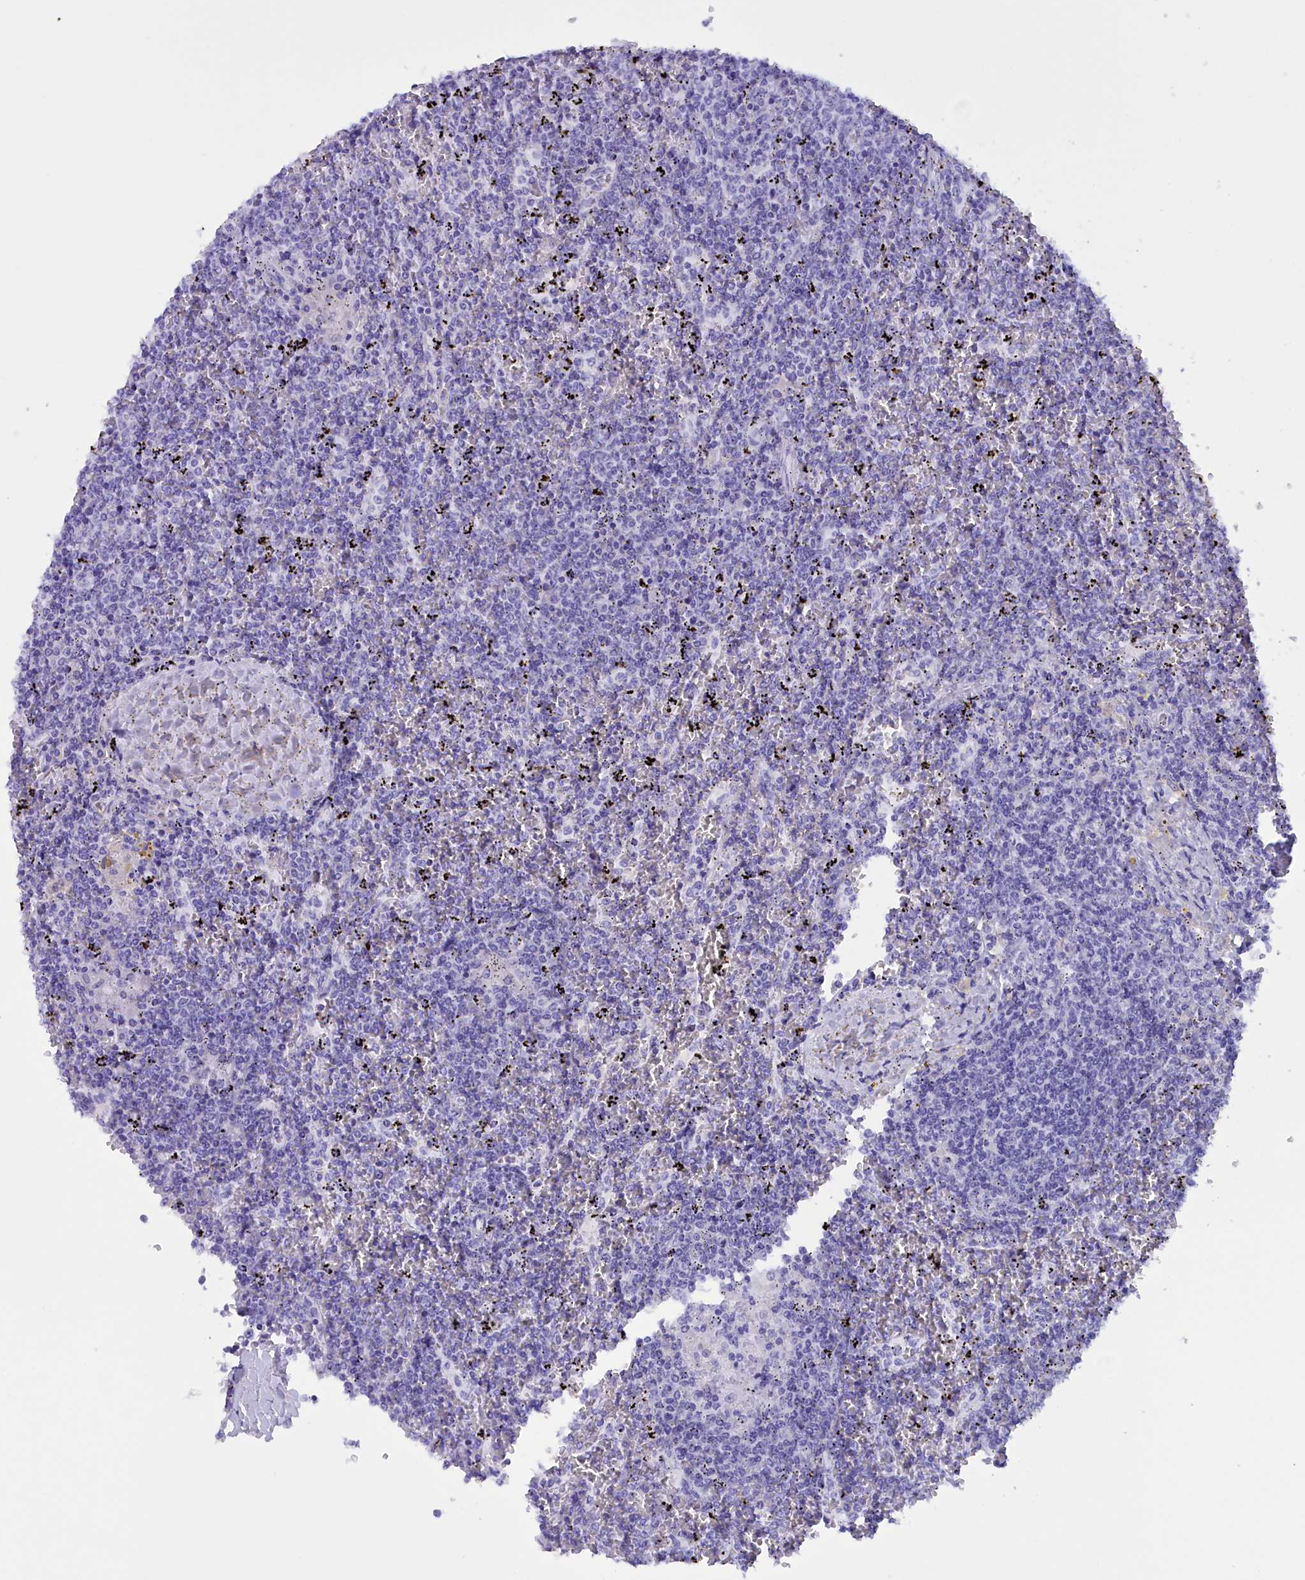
{"staining": {"intensity": "negative", "quantity": "none", "location": "none"}, "tissue": "lymphoma", "cell_type": "Tumor cells", "image_type": "cancer", "snomed": [{"axis": "morphology", "description": "Malignant lymphoma, non-Hodgkin's type, Low grade"}, {"axis": "topography", "description": "Spleen"}], "caption": "Lymphoma was stained to show a protein in brown. There is no significant staining in tumor cells.", "gene": "BRI3", "patient": {"sex": "female", "age": 19}}